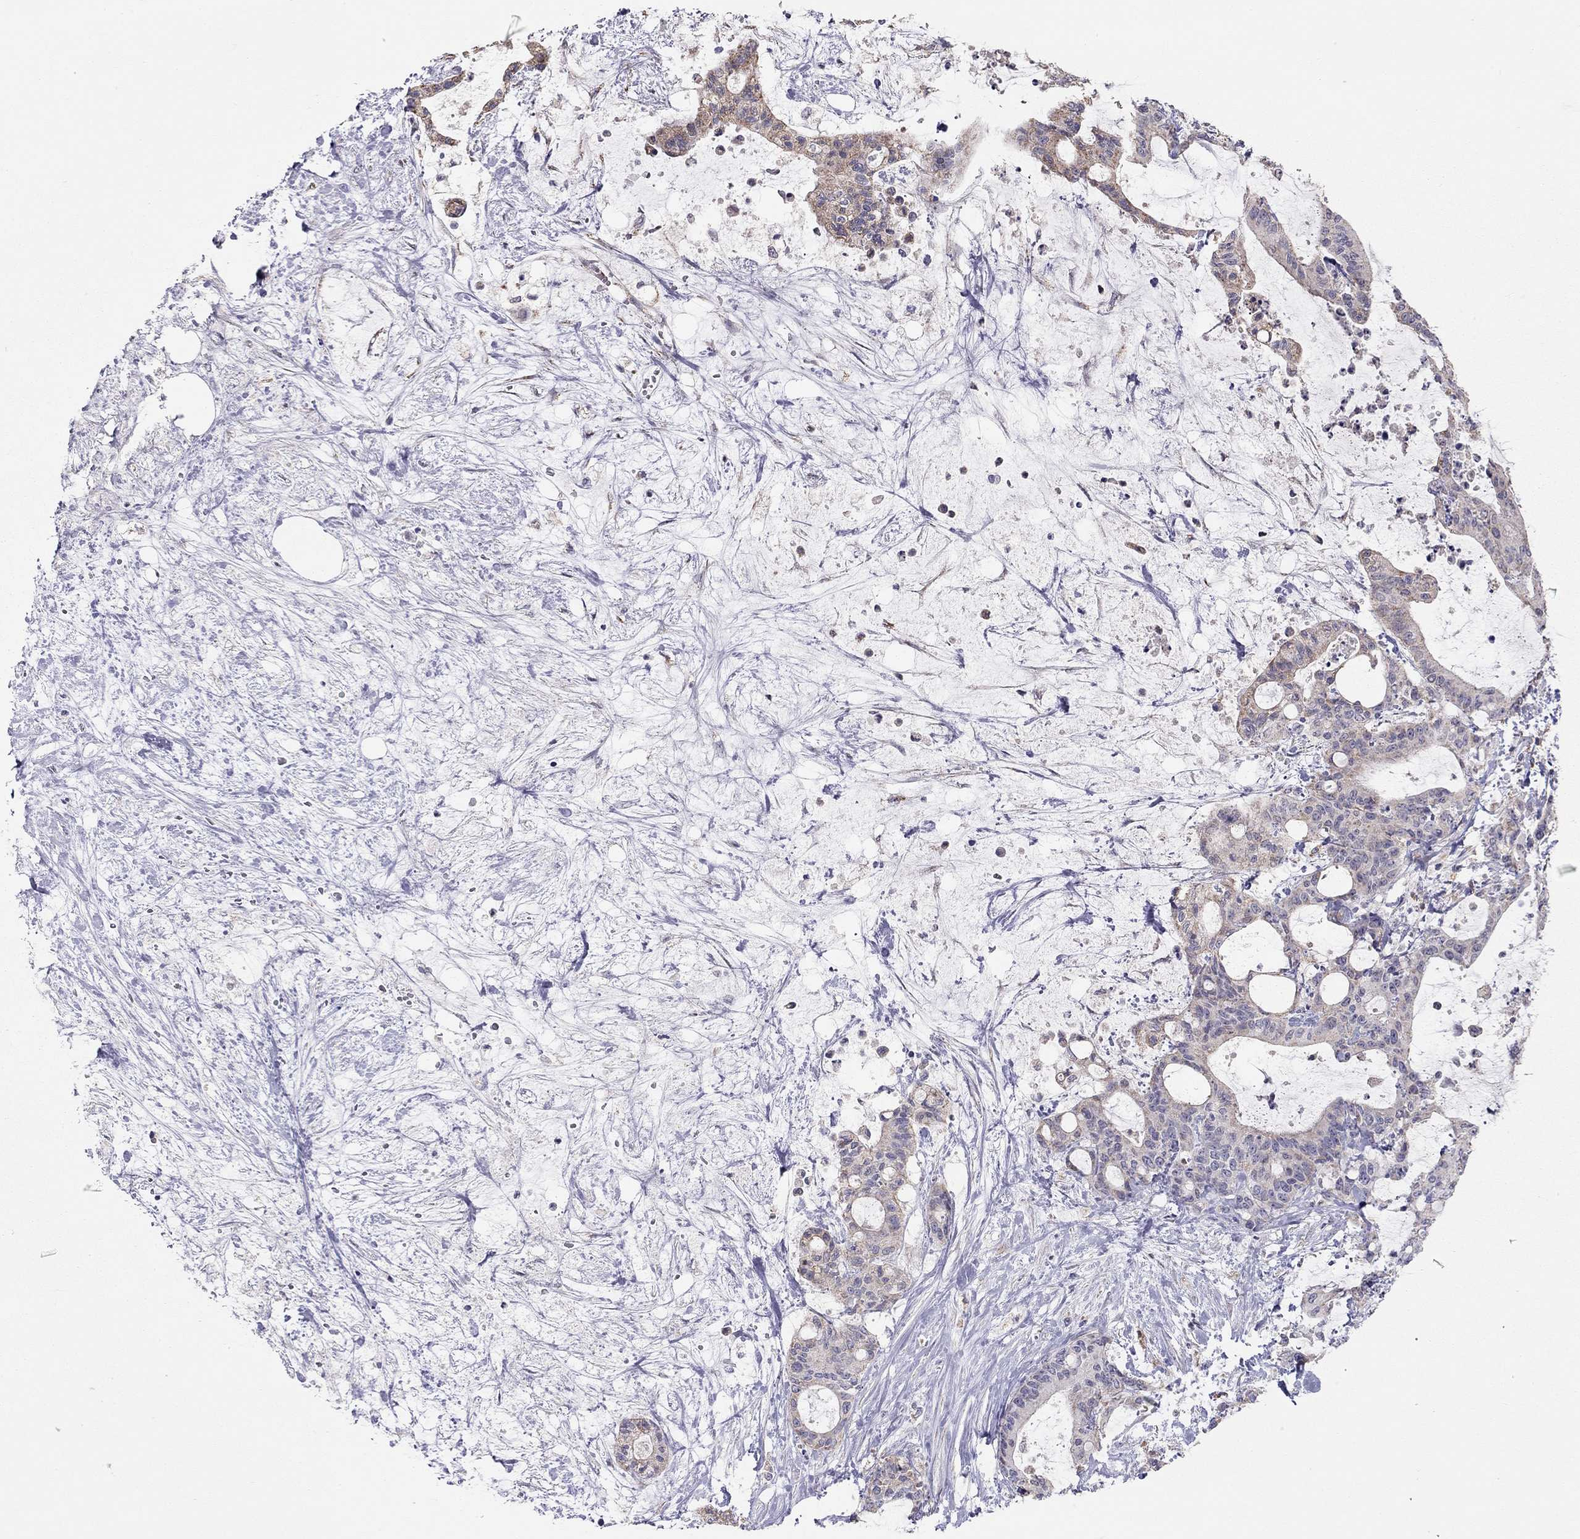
{"staining": {"intensity": "weak", "quantity": ">75%", "location": "cytoplasmic/membranous"}, "tissue": "liver cancer", "cell_type": "Tumor cells", "image_type": "cancer", "snomed": [{"axis": "morphology", "description": "Cholangiocarcinoma"}, {"axis": "topography", "description": "Liver"}], "caption": "Liver cancer (cholangiocarcinoma) was stained to show a protein in brown. There is low levels of weak cytoplasmic/membranous staining in about >75% of tumor cells.", "gene": "LRIT3", "patient": {"sex": "female", "age": 73}}